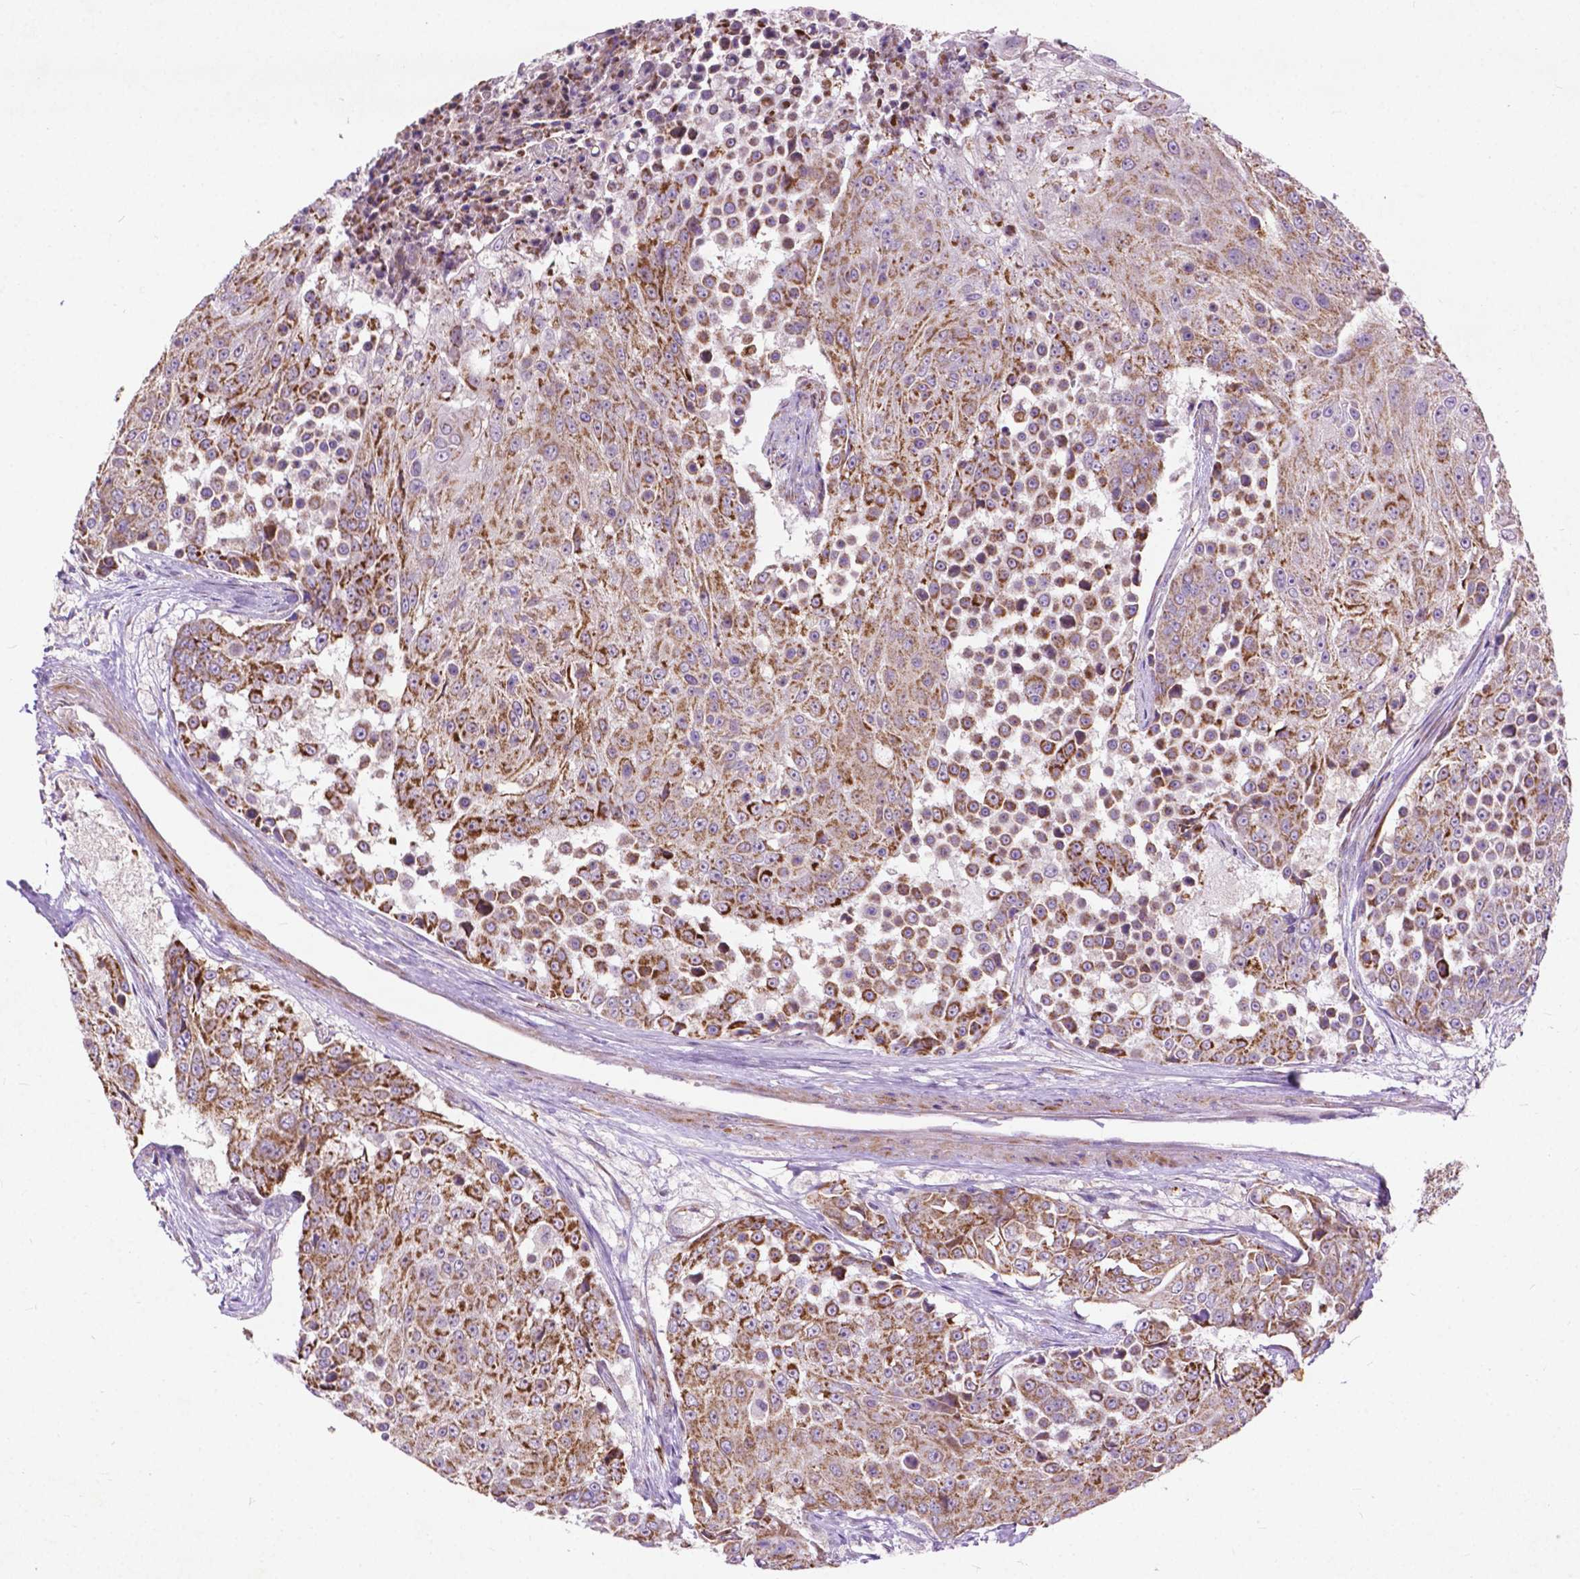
{"staining": {"intensity": "strong", "quantity": "25%-75%", "location": "cytoplasmic/membranous"}, "tissue": "urothelial cancer", "cell_type": "Tumor cells", "image_type": "cancer", "snomed": [{"axis": "morphology", "description": "Urothelial carcinoma, High grade"}, {"axis": "topography", "description": "Urinary bladder"}], "caption": "Urothelial carcinoma (high-grade) stained with DAB IHC displays high levels of strong cytoplasmic/membranous expression in approximately 25%-75% of tumor cells. Ihc stains the protein of interest in brown and the nuclei are stained blue.", "gene": "THEGL", "patient": {"sex": "female", "age": 63}}